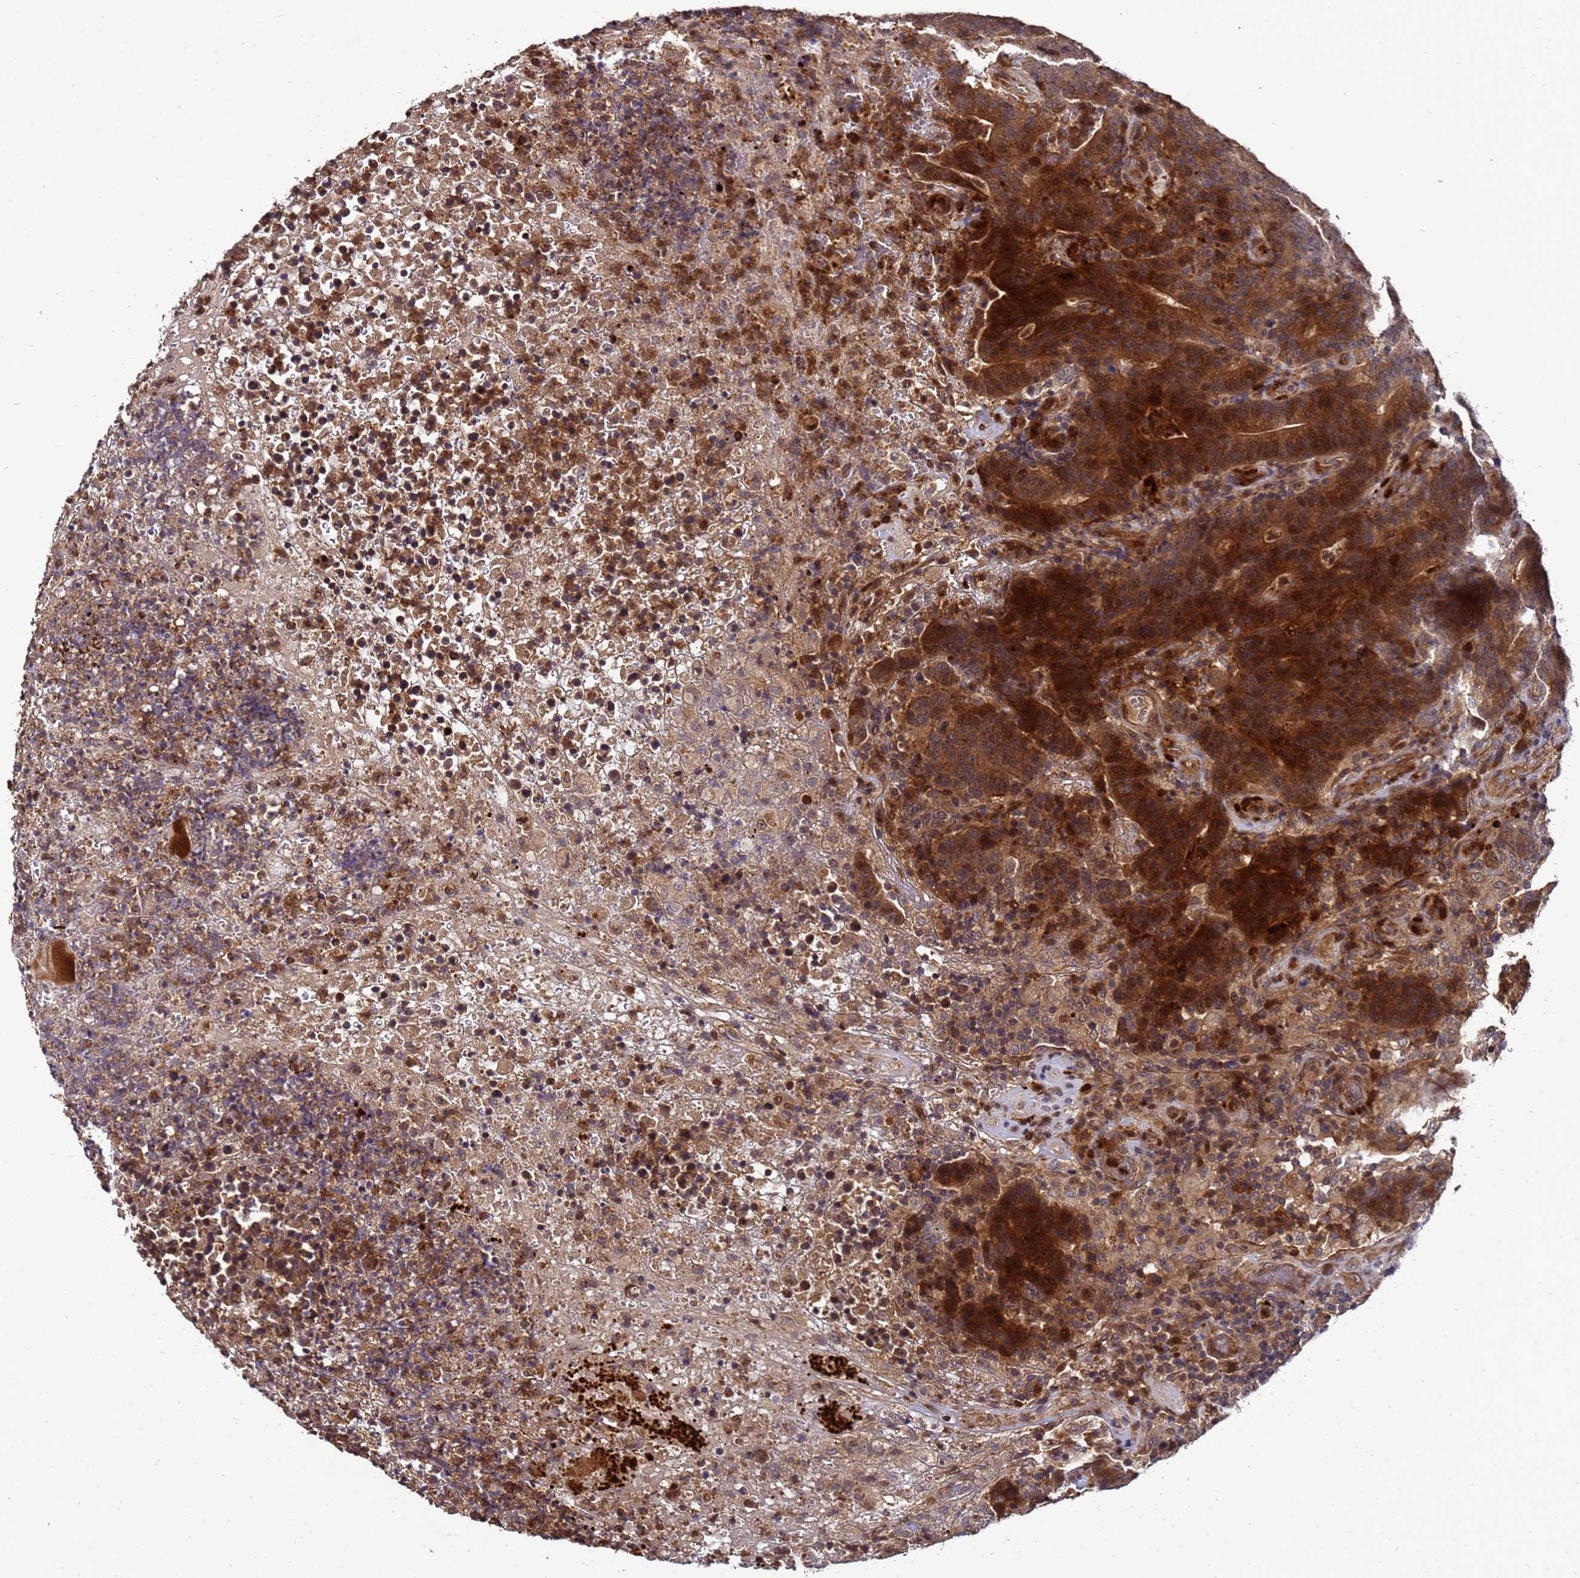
{"staining": {"intensity": "strong", "quantity": ">75%", "location": "cytoplasmic/membranous"}, "tissue": "colorectal cancer", "cell_type": "Tumor cells", "image_type": "cancer", "snomed": [{"axis": "morphology", "description": "Normal tissue, NOS"}, {"axis": "morphology", "description": "Adenocarcinoma, NOS"}, {"axis": "topography", "description": "Colon"}], "caption": "About >75% of tumor cells in human colorectal adenocarcinoma reveal strong cytoplasmic/membranous protein expression as visualized by brown immunohistochemical staining.", "gene": "GSTCD", "patient": {"sex": "female", "age": 75}}